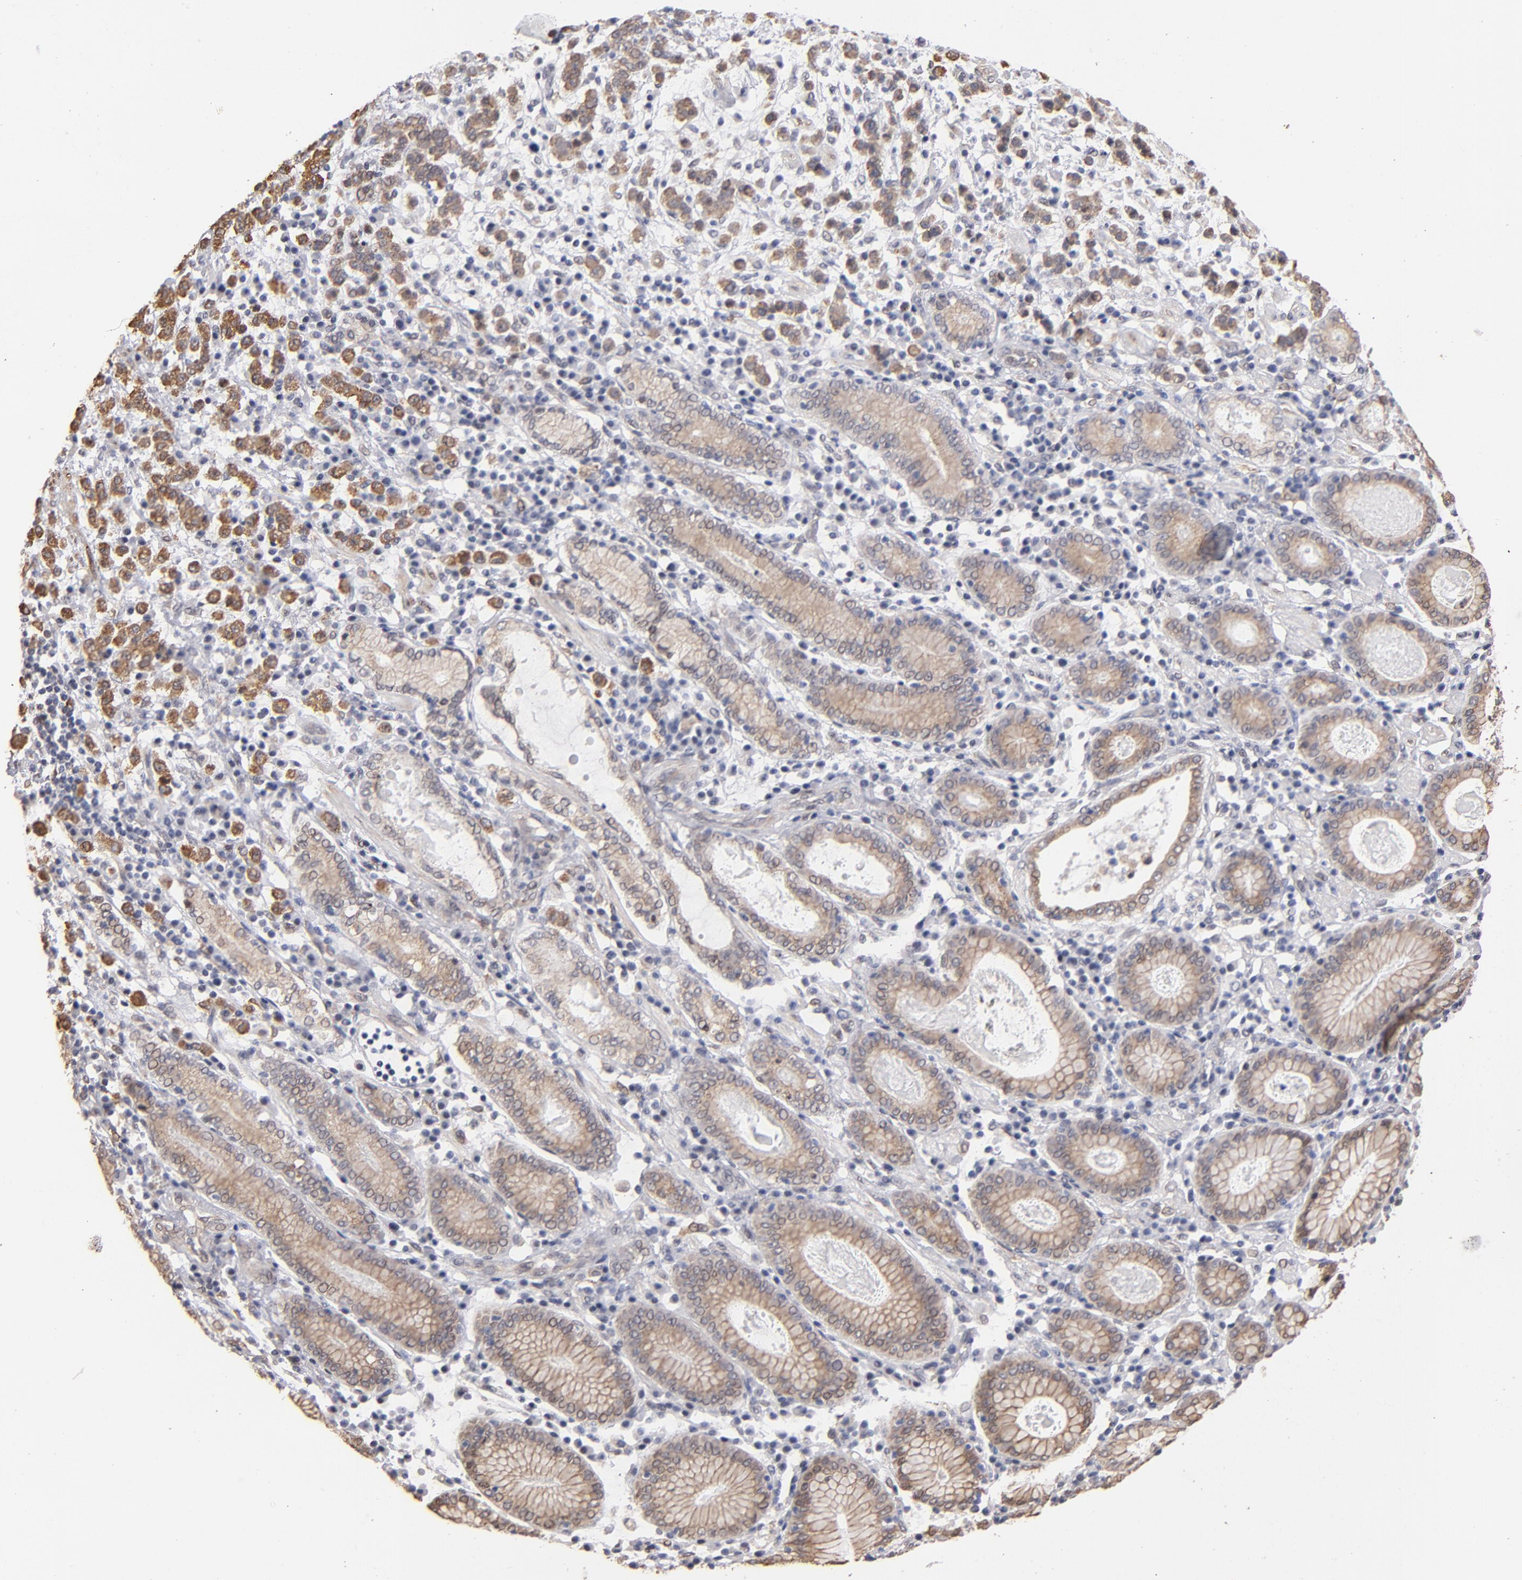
{"staining": {"intensity": "moderate", "quantity": ">75%", "location": "cytoplasmic/membranous"}, "tissue": "stomach cancer", "cell_type": "Tumor cells", "image_type": "cancer", "snomed": [{"axis": "morphology", "description": "Adenocarcinoma, NOS"}, {"axis": "topography", "description": "Stomach, lower"}], "caption": "Protein expression analysis of human stomach cancer reveals moderate cytoplasmic/membranous staining in approximately >75% of tumor cells. (DAB (3,3'-diaminobenzidine) = brown stain, brightfield microscopy at high magnification).", "gene": "PGRMC1", "patient": {"sex": "male", "age": 88}}